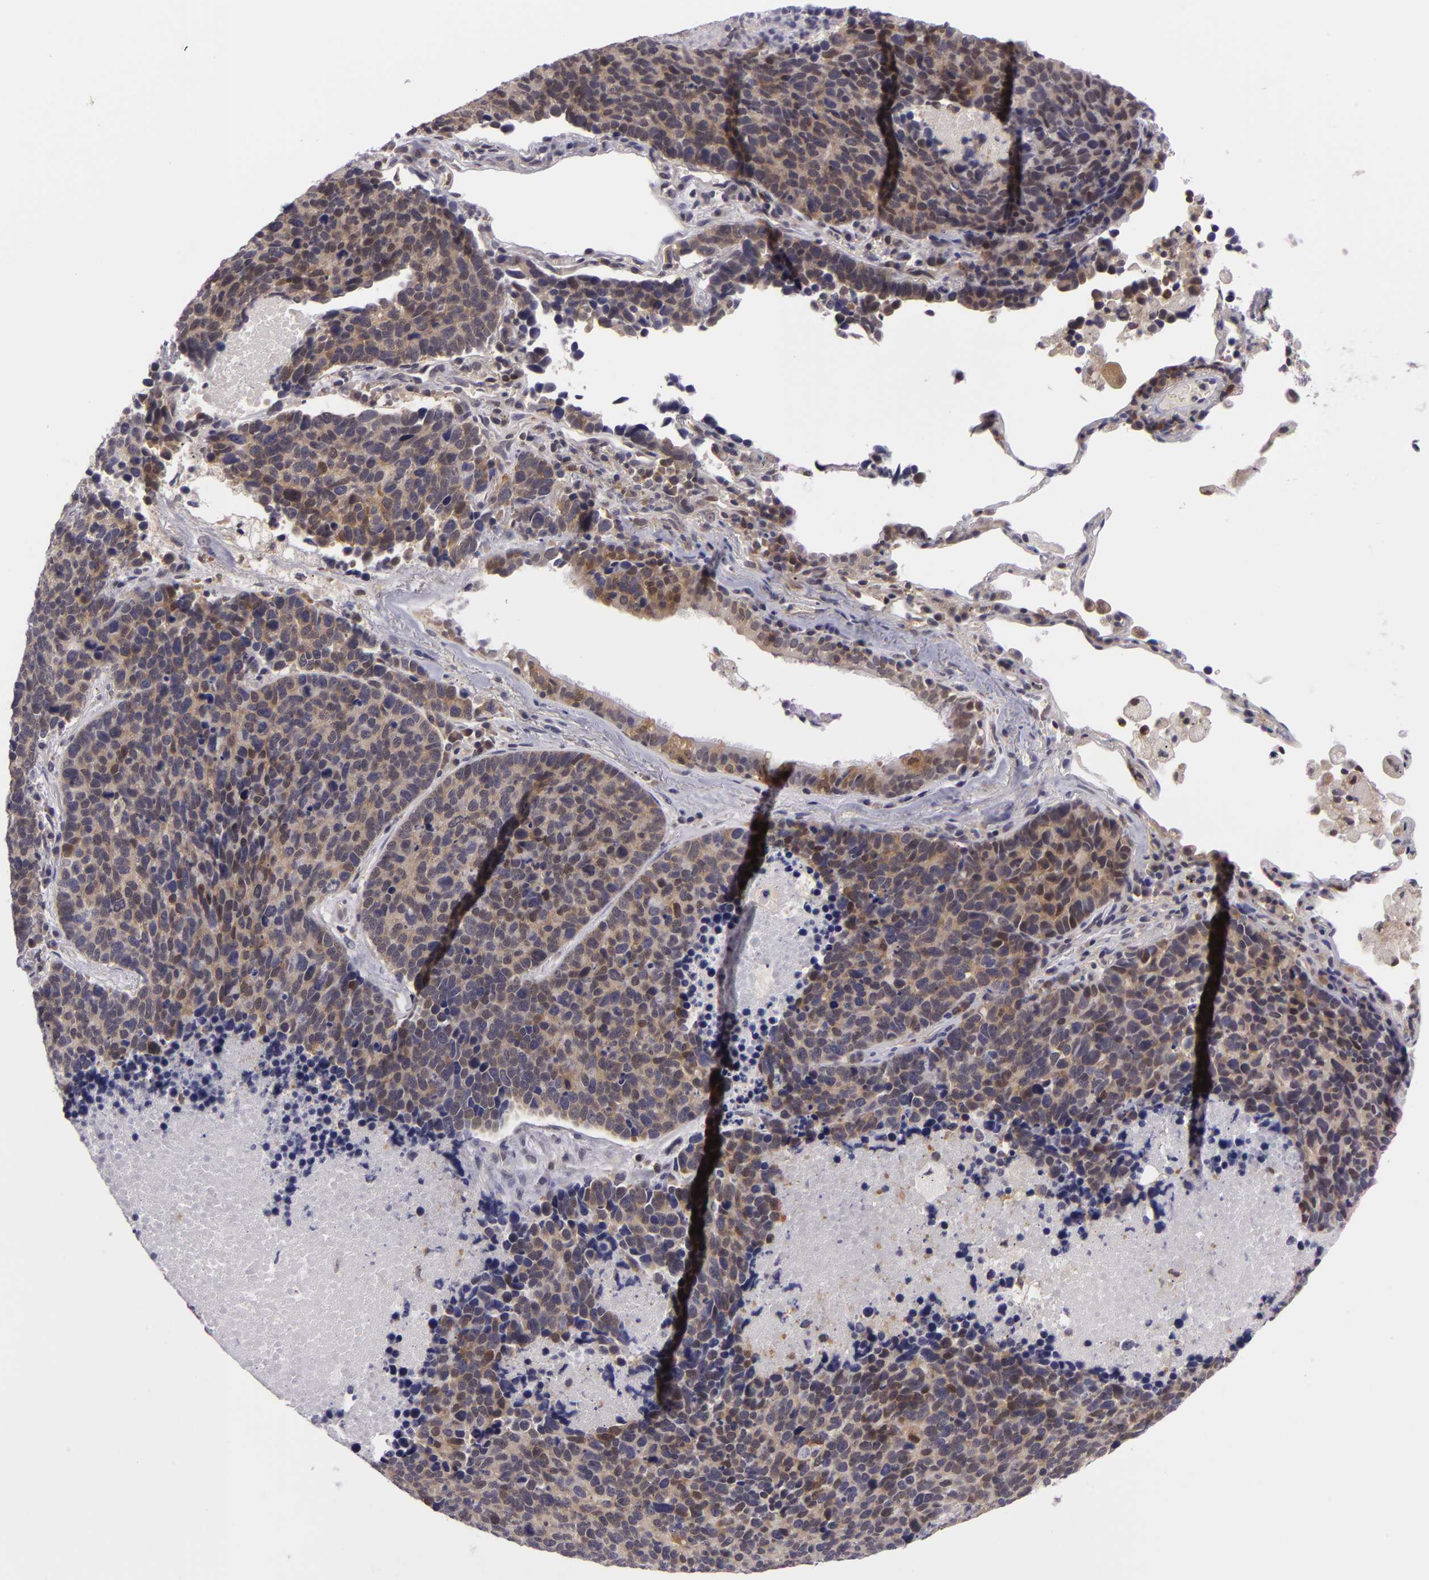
{"staining": {"intensity": "strong", "quantity": "25%-75%", "location": "cytoplasmic/membranous"}, "tissue": "lung cancer", "cell_type": "Tumor cells", "image_type": "cancer", "snomed": [{"axis": "morphology", "description": "Neoplasm, malignant, NOS"}, {"axis": "topography", "description": "Lung"}], "caption": "There is high levels of strong cytoplasmic/membranous staining in tumor cells of lung neoplasm (malignant), as demonstrated by immunohistochemical staining (brown color).", "gene": "BCL10", "patient": {"sex": "female", "age": 75}}